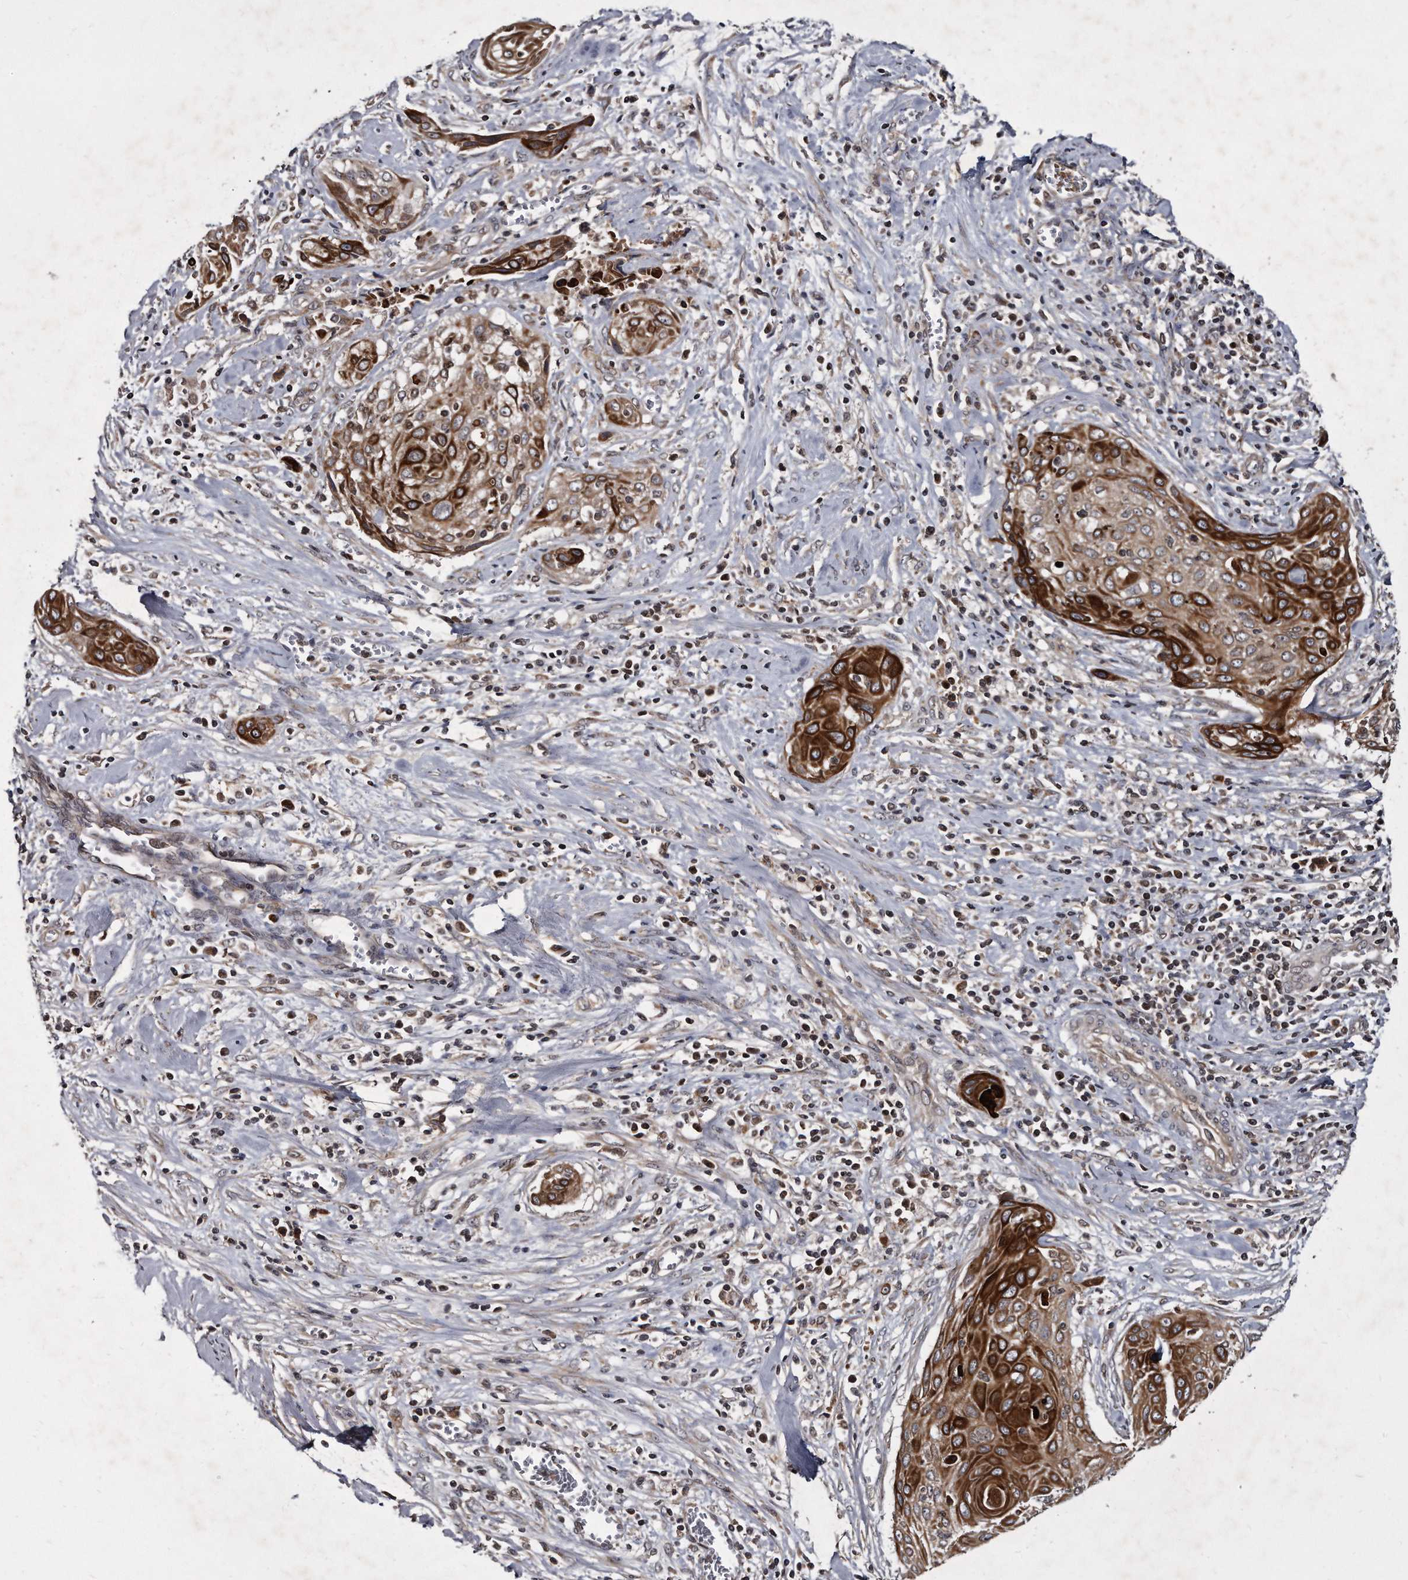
{"staining": {"intensity": "strong", "quantity": ">75%", "location": "cytoplasmic/membranous"}, "tissue": "cervical cancer", "cell_type": "Tumor cells", "image_type": "cancer", "snomed": [{"axis": "morphology", "description": "Squamous cell carcinoma, NOS"}, {"axis": "topography", "description": "Cervix"}], "caption": "A brown stain shows strong cytoplasmic/membranous expression of a protein in cervical cancer (squamous cell carcinoma) tumor cells.", "gene": "FAM136A", "patient": {"sex": "female", "age": 55}}